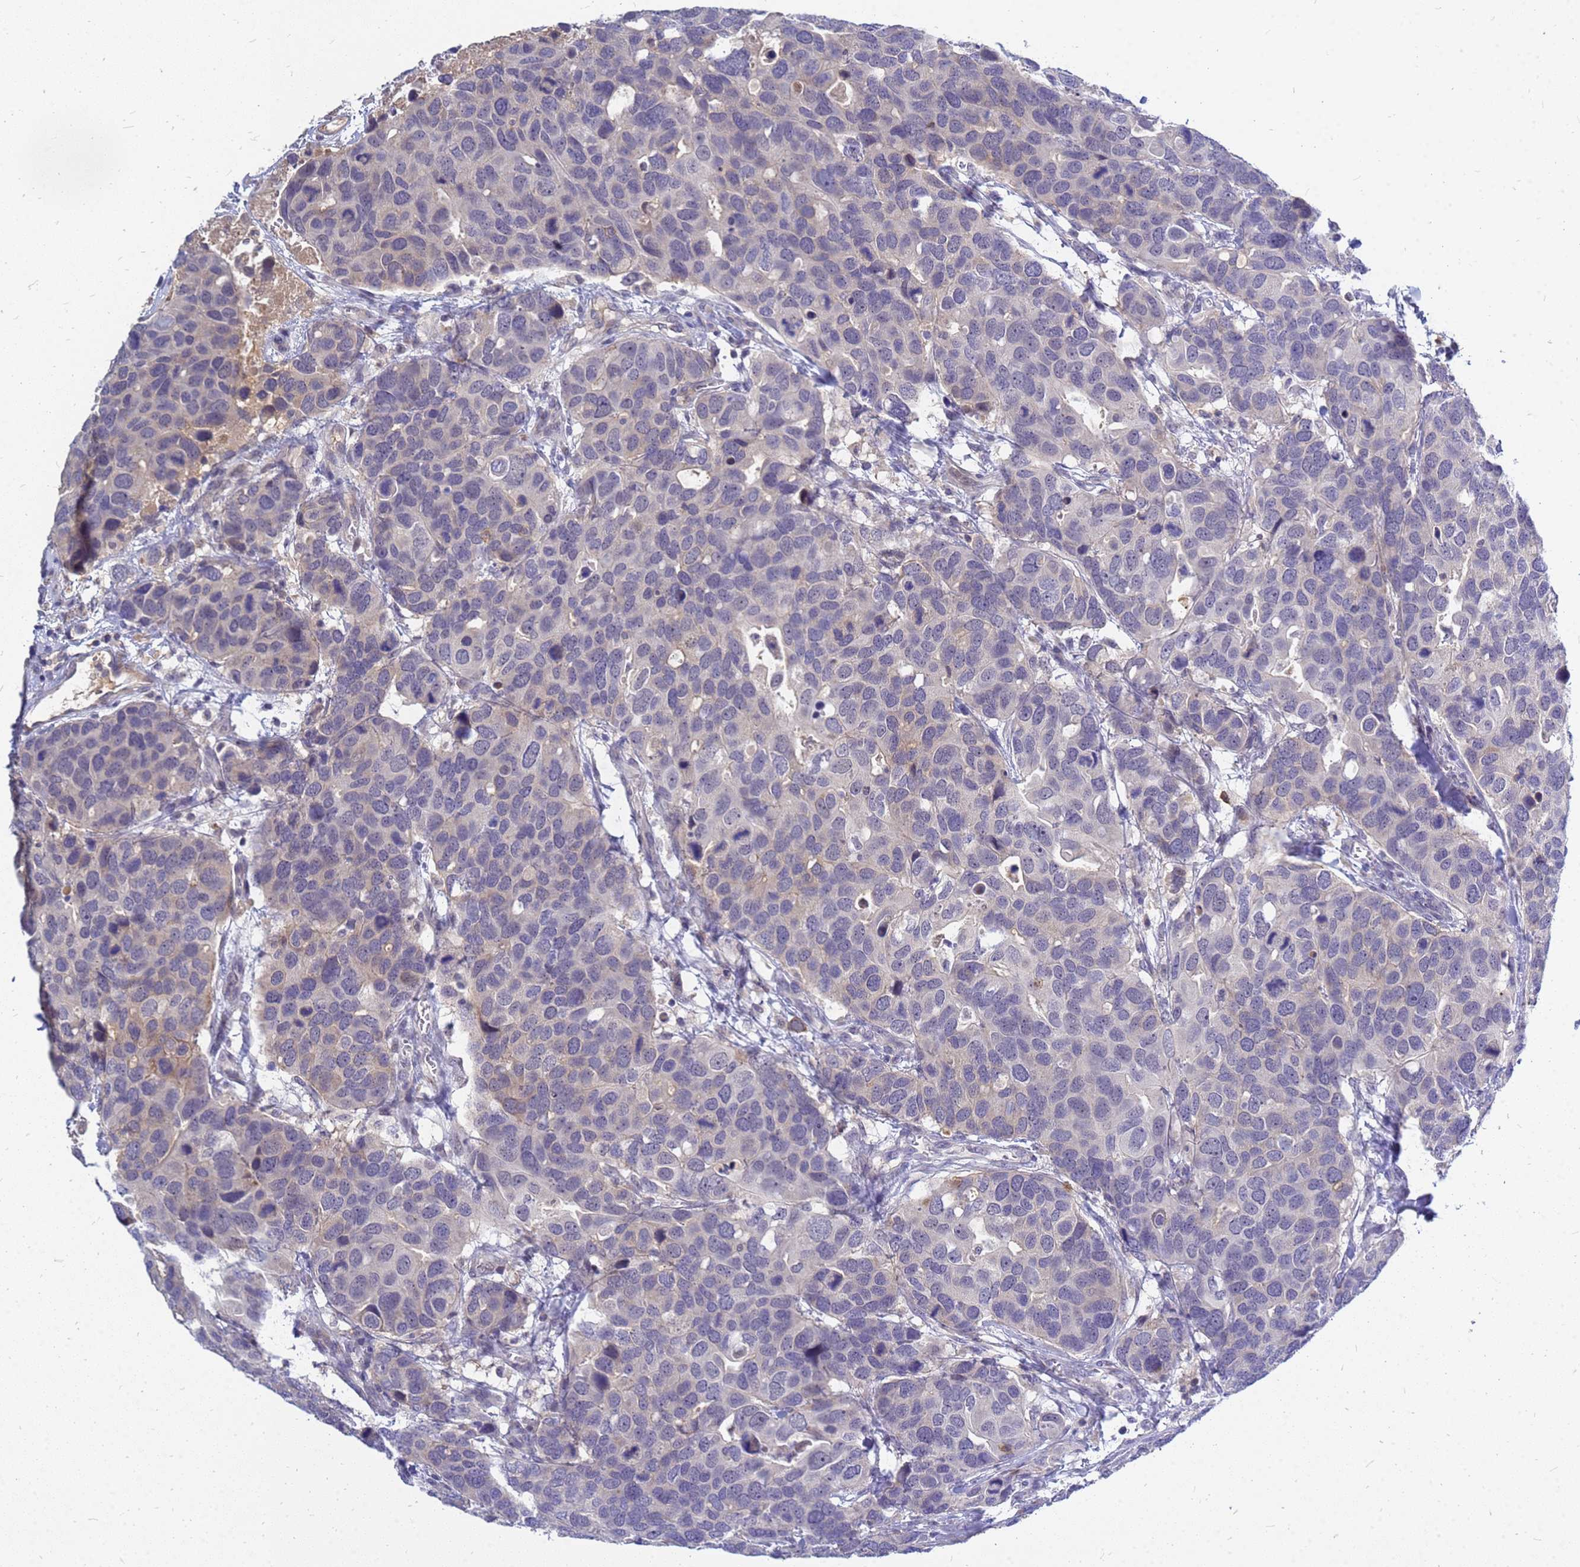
{"staining": {"intensity": "weak", "quantity": "<25%", "location": "cytoplasmic/membranous"}, "tissue": "breast cancer", "cell_type": "Tumor cells", "image_type": "cancer", "snomed": [{"axis": "morphology", "description": "Duct carcinoma"}, {"axis": "topography", "description": "Breast"}], "caption": "The IHC photomicrograph has no significant staining in tumor cells of breast invasive ductal carcinoma tissue. (Immunohistochemistry (ihc), brightfield microscopy, high magnification).", "gene": "SRGAP3", "patient": {"sex": "female", "age": 83}}